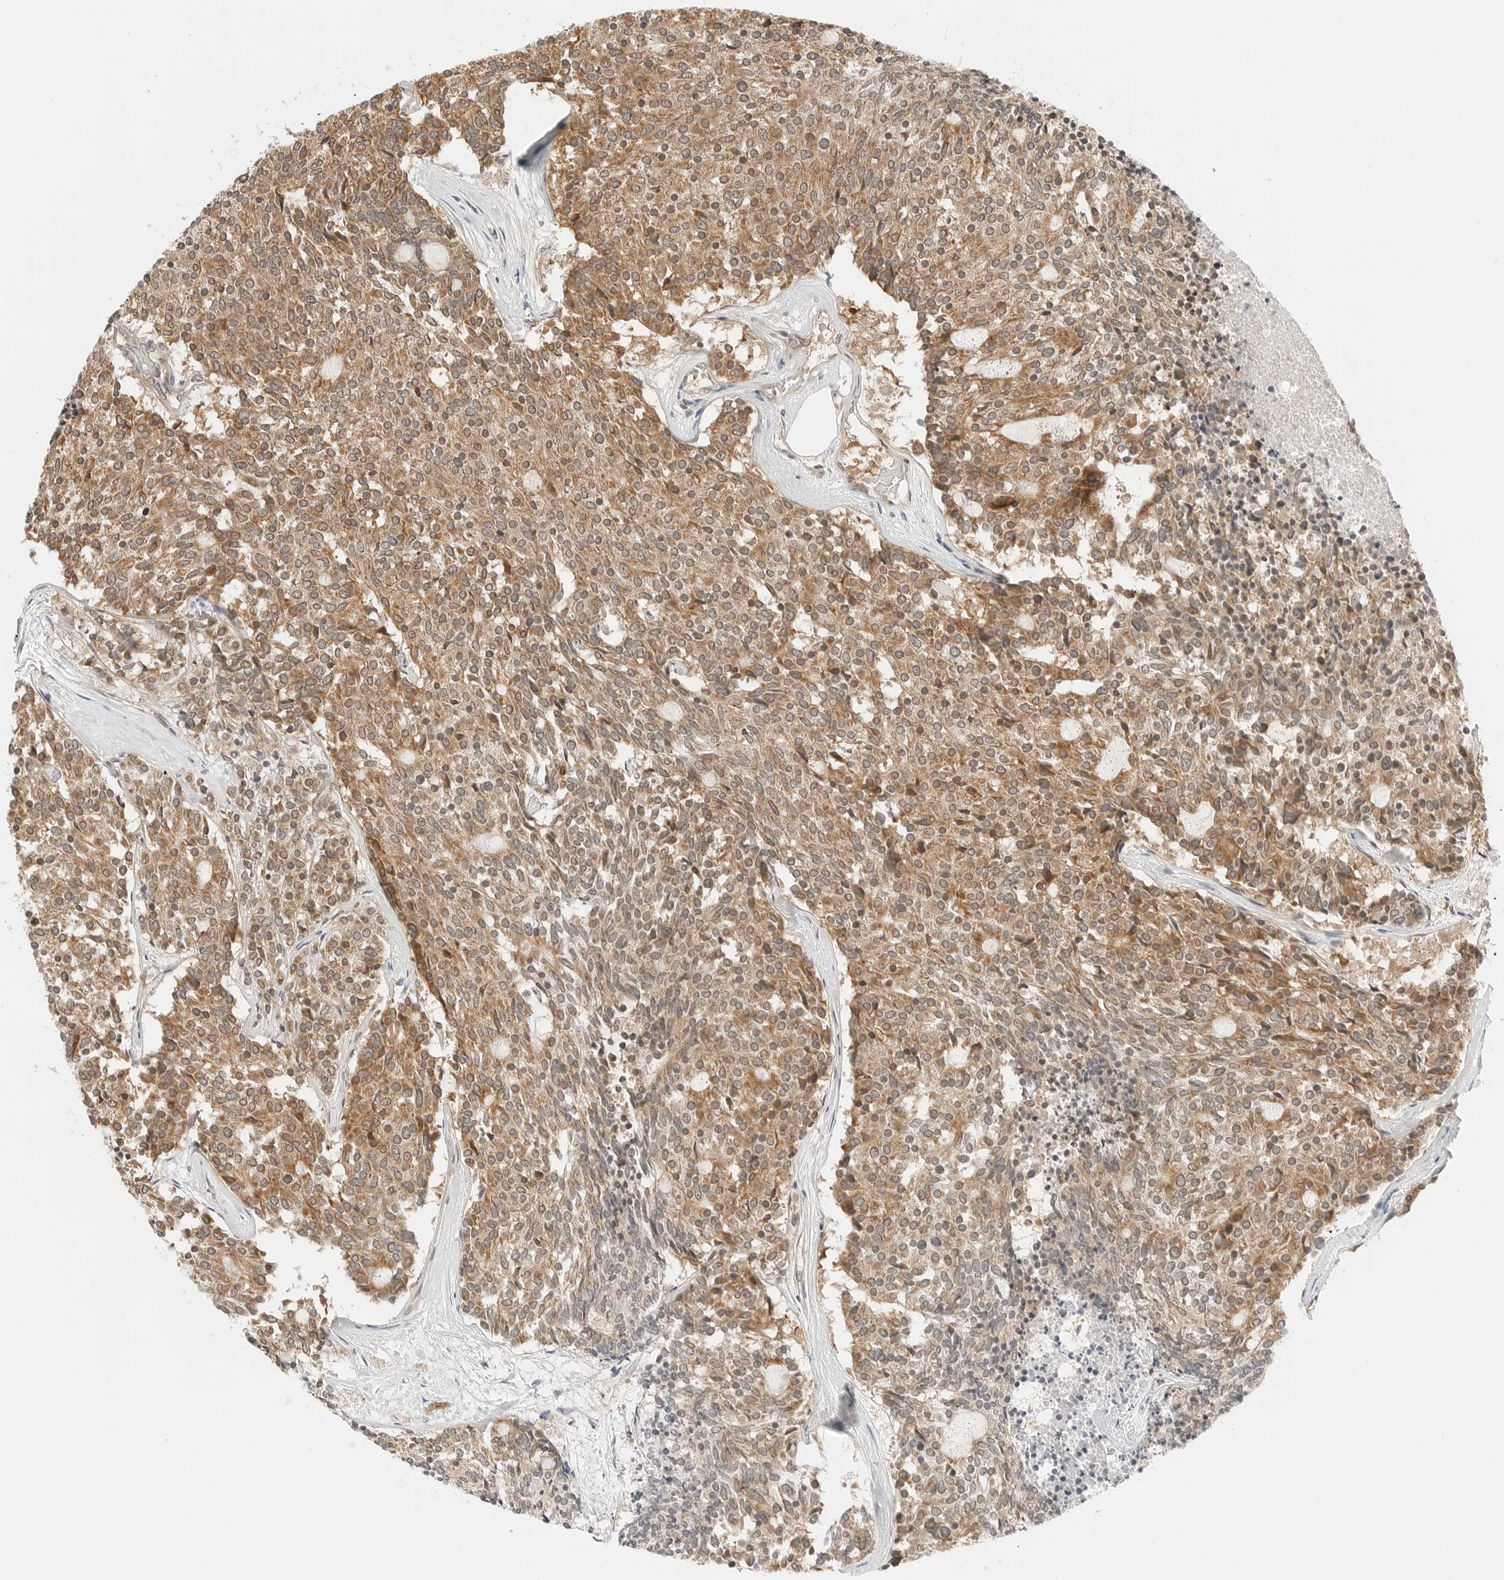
{"staining": {"intensity": "moderate", "quantity": ">75%", "location": "cytoplasmic/membranous"}, "tissue": "carcinoid", "cell_type": "Tumor cells", "image_type": "cancer", "snomed": [{"axis": "morphology", "description": "Carcinoid, malignant, NOS"}, {"axis": "topography", "description": "Pancreas"}], "caption": "Carcinoid (malignant) was stained to show a protein in brown. There is medium levels of moderate cytoplasmic/membranous staining in approximately >75% of tumor cells.", "gene": "IQCC", "patient": {"sex": "female", "age": 54}}